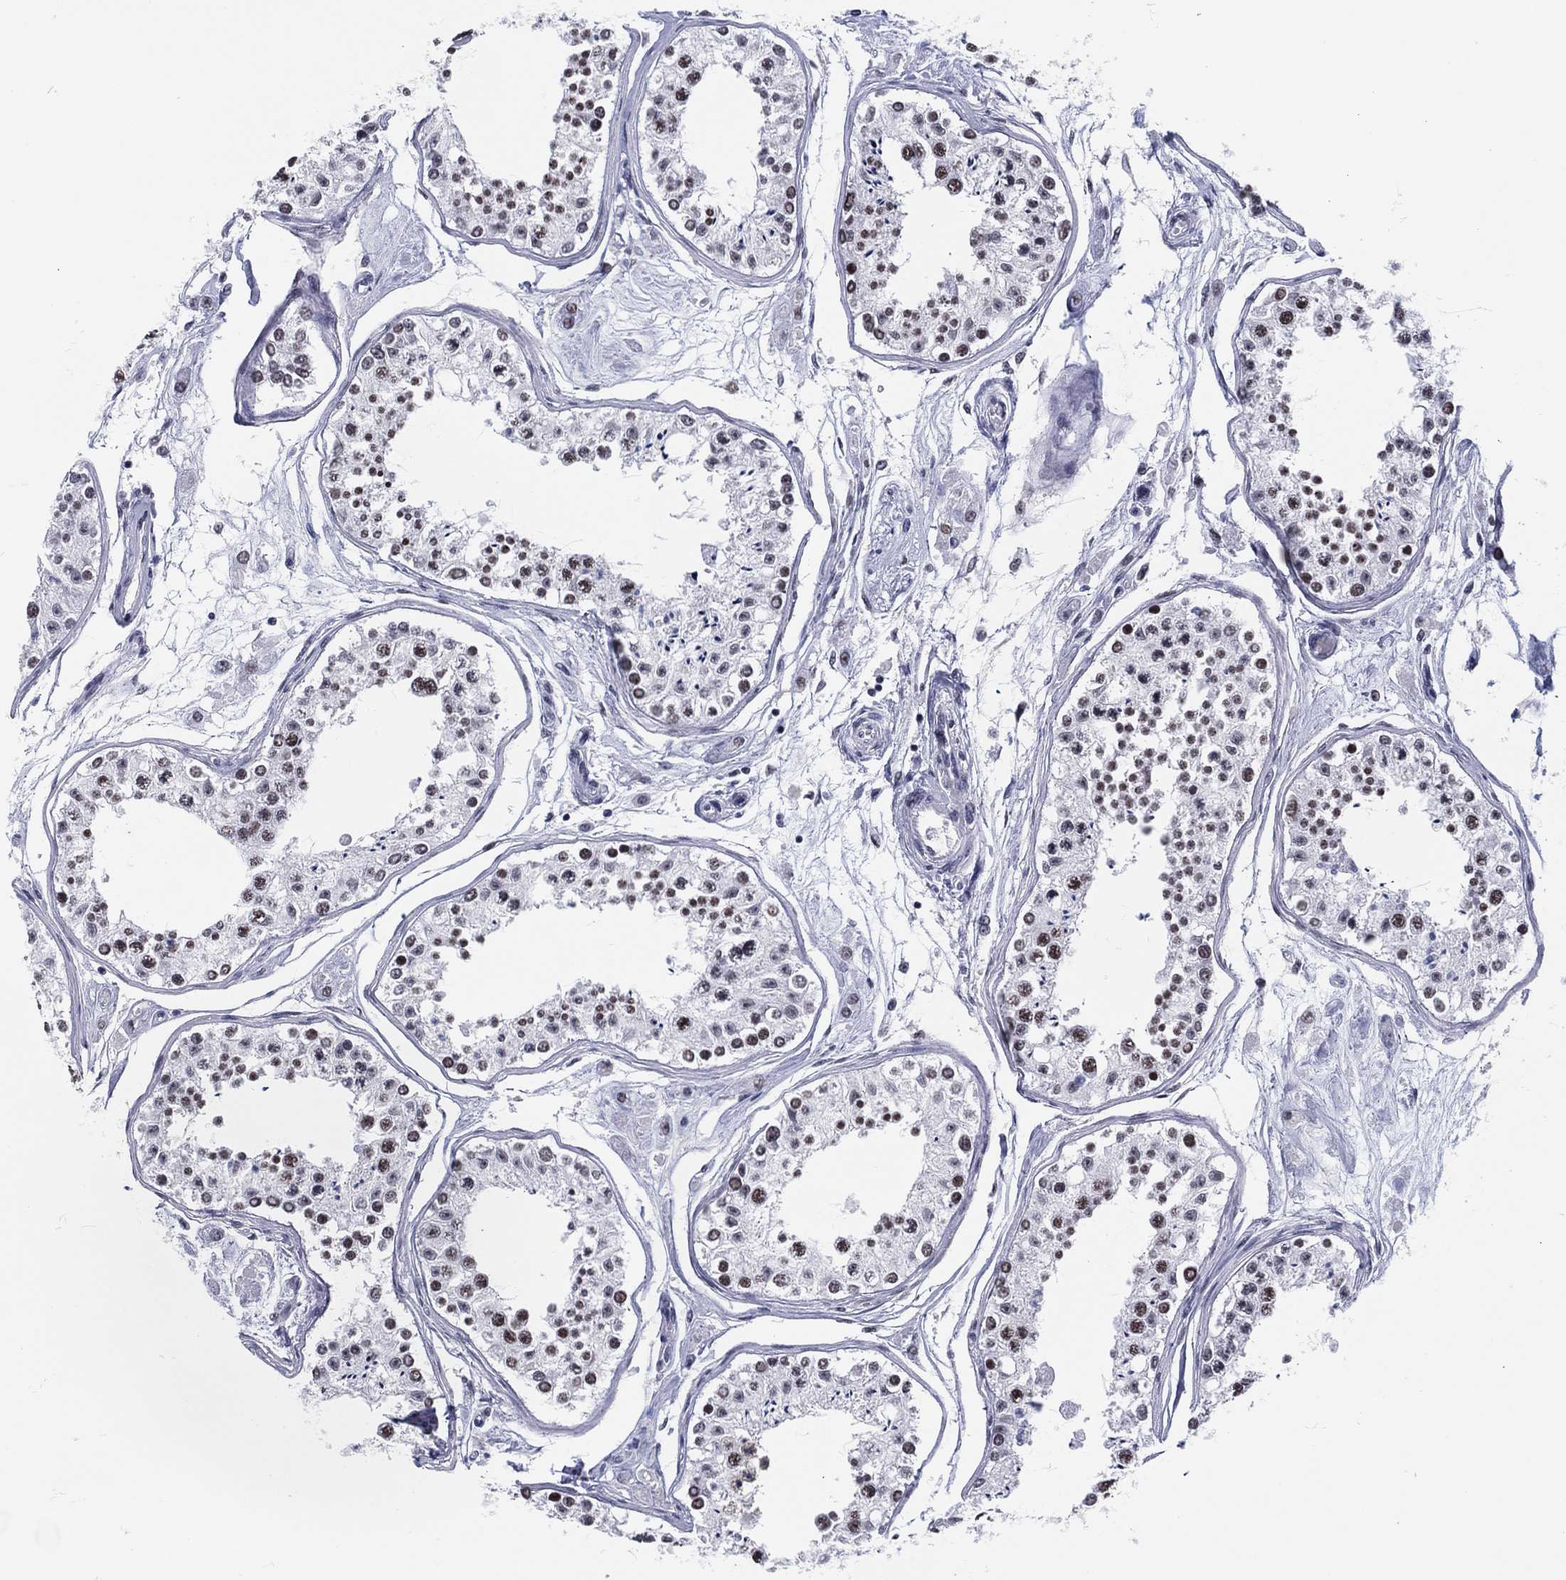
{"staining": {"intensity": "strong", "quantity": "25%-75%", "location": "nuclear"}, "tissue": "testis", "cell_type": "Cells in seminiferous ducts", "image_type": "normal", "snomed": [{"axis": "morphology", "description": "Normal tissue, NOS"}, {"axis": "topography", "description": "Testis"}], "caption": "Protein expression analysis of benign human testis reveals strong nuclear staining in approximately 25%-75% of cells in seminiferous ducts.", "gene": "MAPK8IP1", "patient": {"sex": "male", "age": 25}}